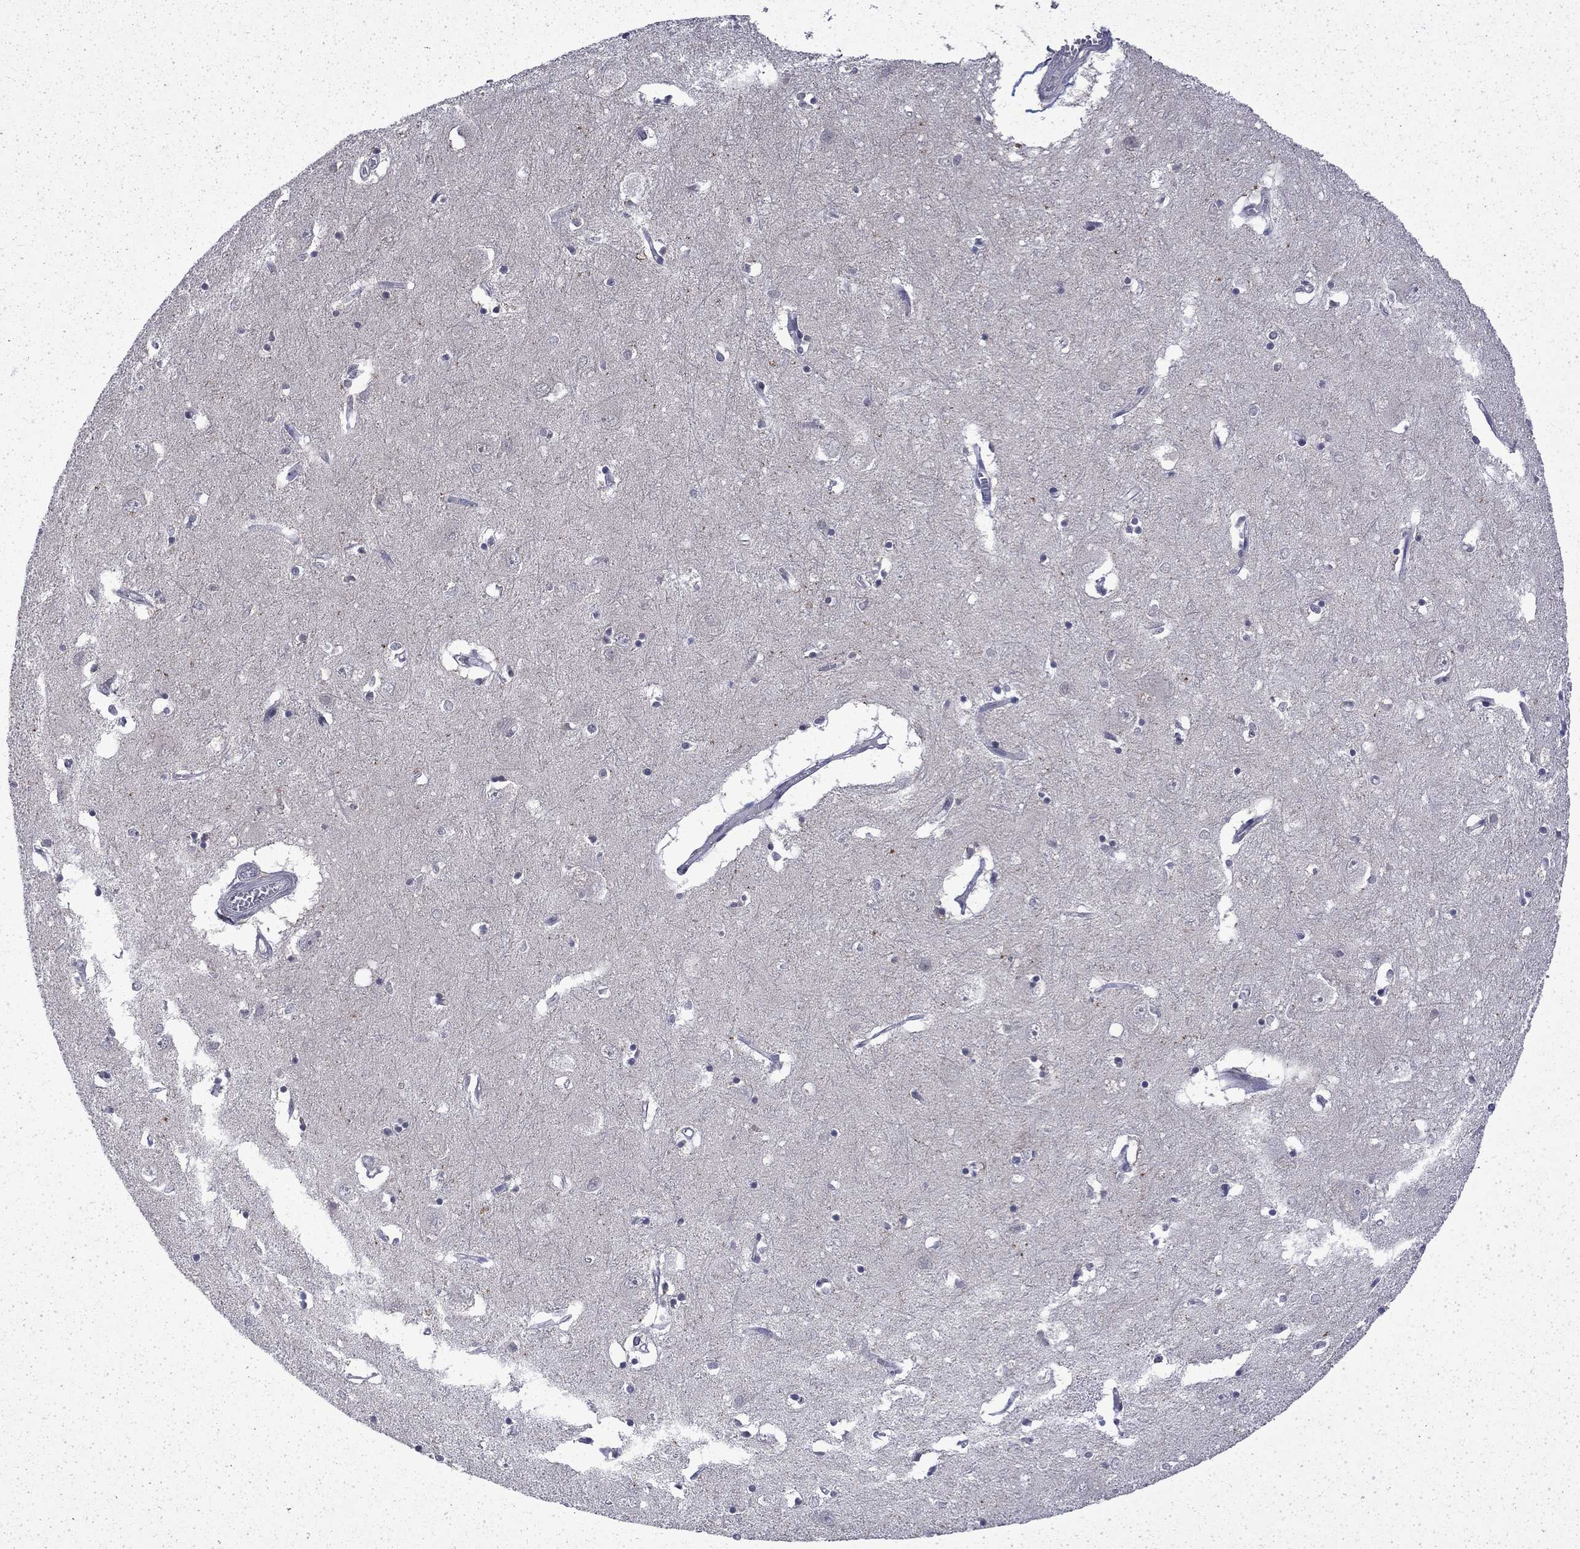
{"staining": {"intensity": "negative", "quantity": "none", "location": "none"}, "tissue": "caudate", "cell_type": "Glial cells", "image_type": "normal", "snomed": [{"axis": "morphology", "description": "Normal tissue, NOS"}, {"axis": "topography", "description": "Lateral ventricle wall"}], "caption": "A high-resolution micrograph shows immunohistochemistry (IHC) staining of normal caudate, which reveals no significant positivity in glial cells. (DAB (3,3'-diaminobenzidine) IHC, high magnification).", "gene": "CHAT", "patient": {"sex": "male", "age": 54}}